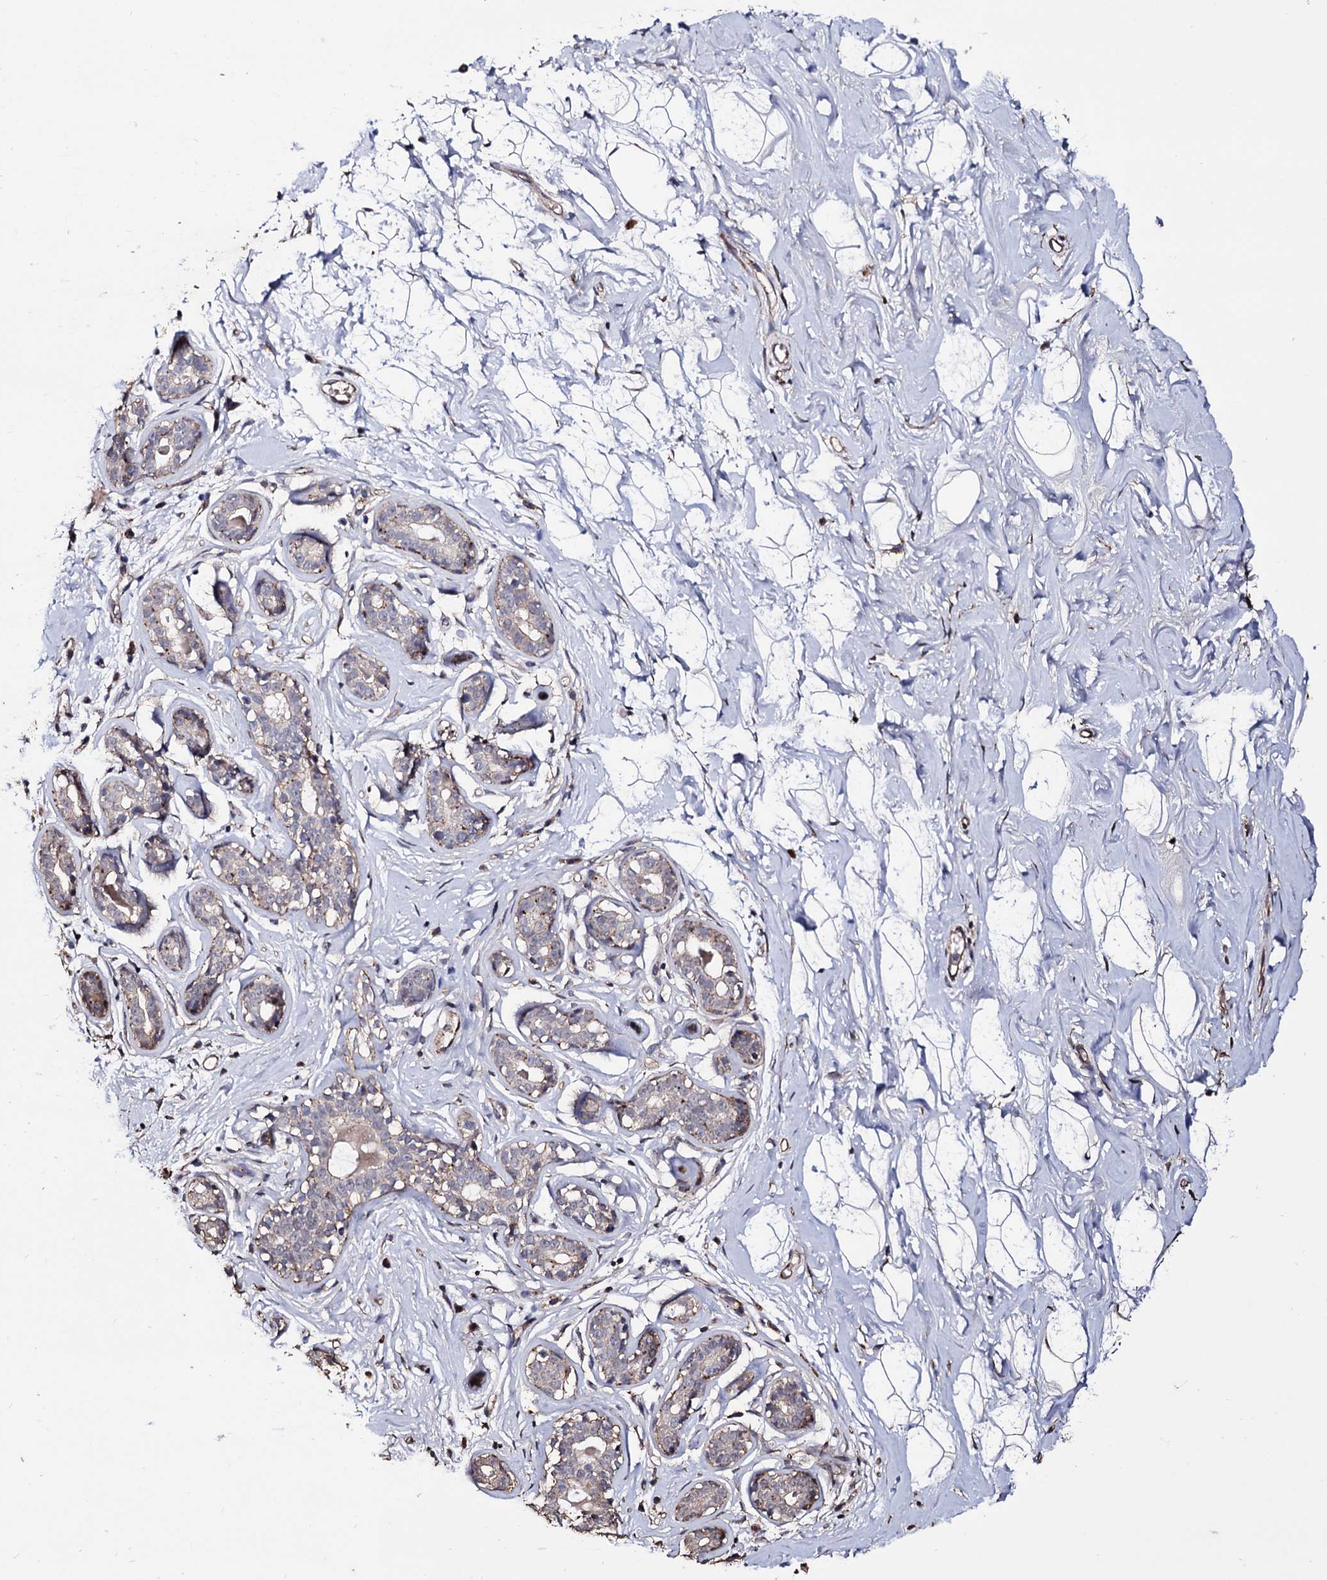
{"staining": {"intensity": "negative", "quantity": "none", "location": "none"}, "tissue": "breast", "cell_type": "Adipocytes", "image_type": "normal", "snomed": [{"axis": "morphology", "description": "Normal tissue, NOS"}, {"axis": "morphology", "description": "Adenoma, NOS"}, {"axis": "topography", "description": "Breast"}], "caption": "Adipocytes show no significant staining in normal breast. (Brightfield microscopy of DAB IHC at high magnification).", "gene": "MICAL2", "patient": {"sex": "female", "age": 23}}